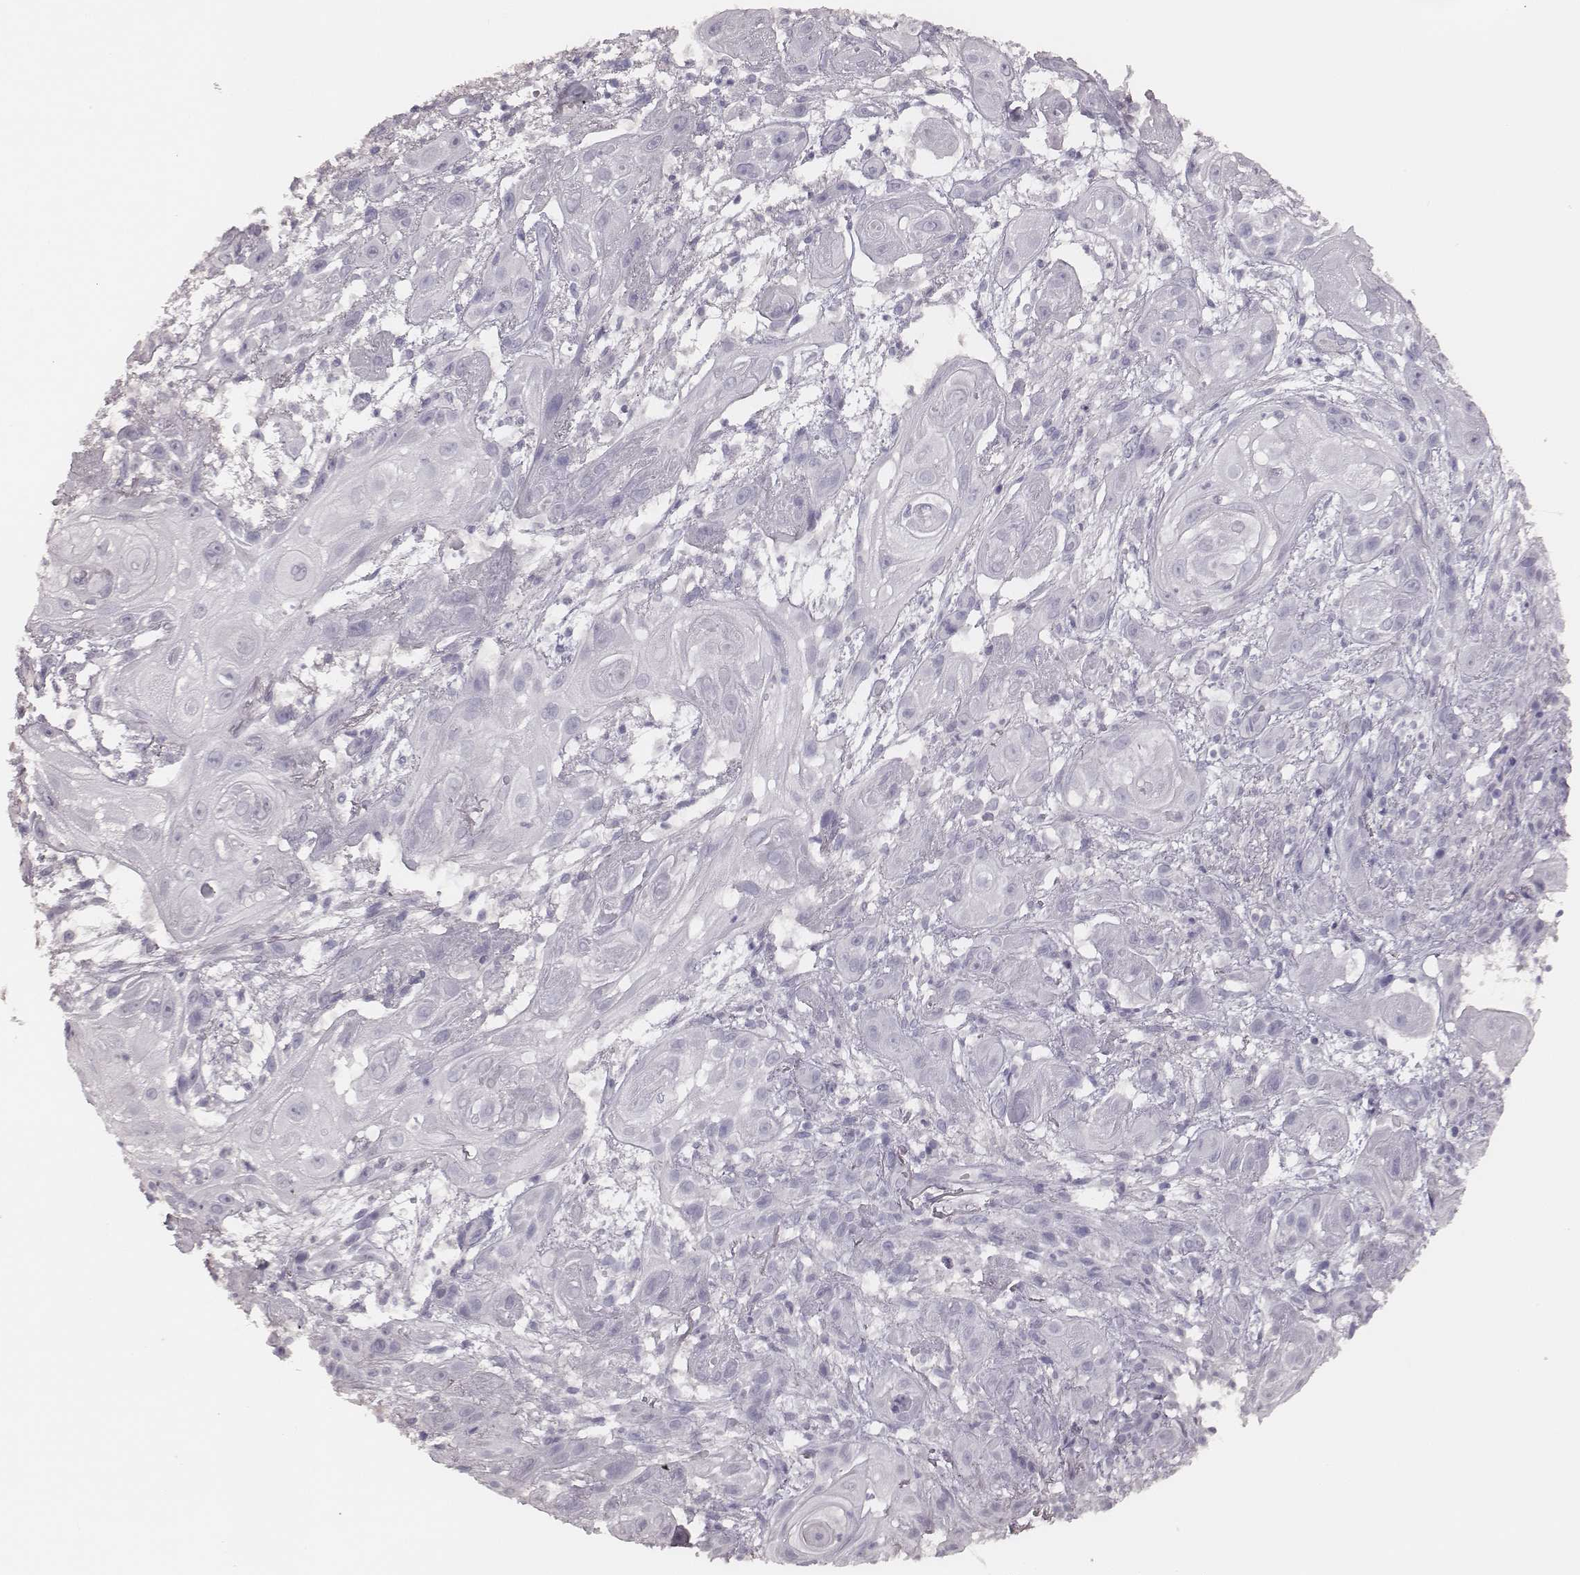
{"staining": {"intensity": "negative", "quantity": "none", "location": "none"}, "tissue": "skin cancer", "cell_type": "Tumor cells", "image_type": "cancer", "snomed": [{"axis": "morphology", "description": "Squamous cell carcinoma, NOS"}, {"axis": "topography", "description": "Skin"}], "caption": "Immunohistochemistry micrograph of skin cancer stained for a protein (brown), which displays no expression in tumor cells. The staining was performed using DAB to visualize the protein expression in brown, while the nuclei were stained in blue with hematoxylin (Magnification: 20x).", "gene": "MYH6", "patient": {"sex": "male", "age": 62}}